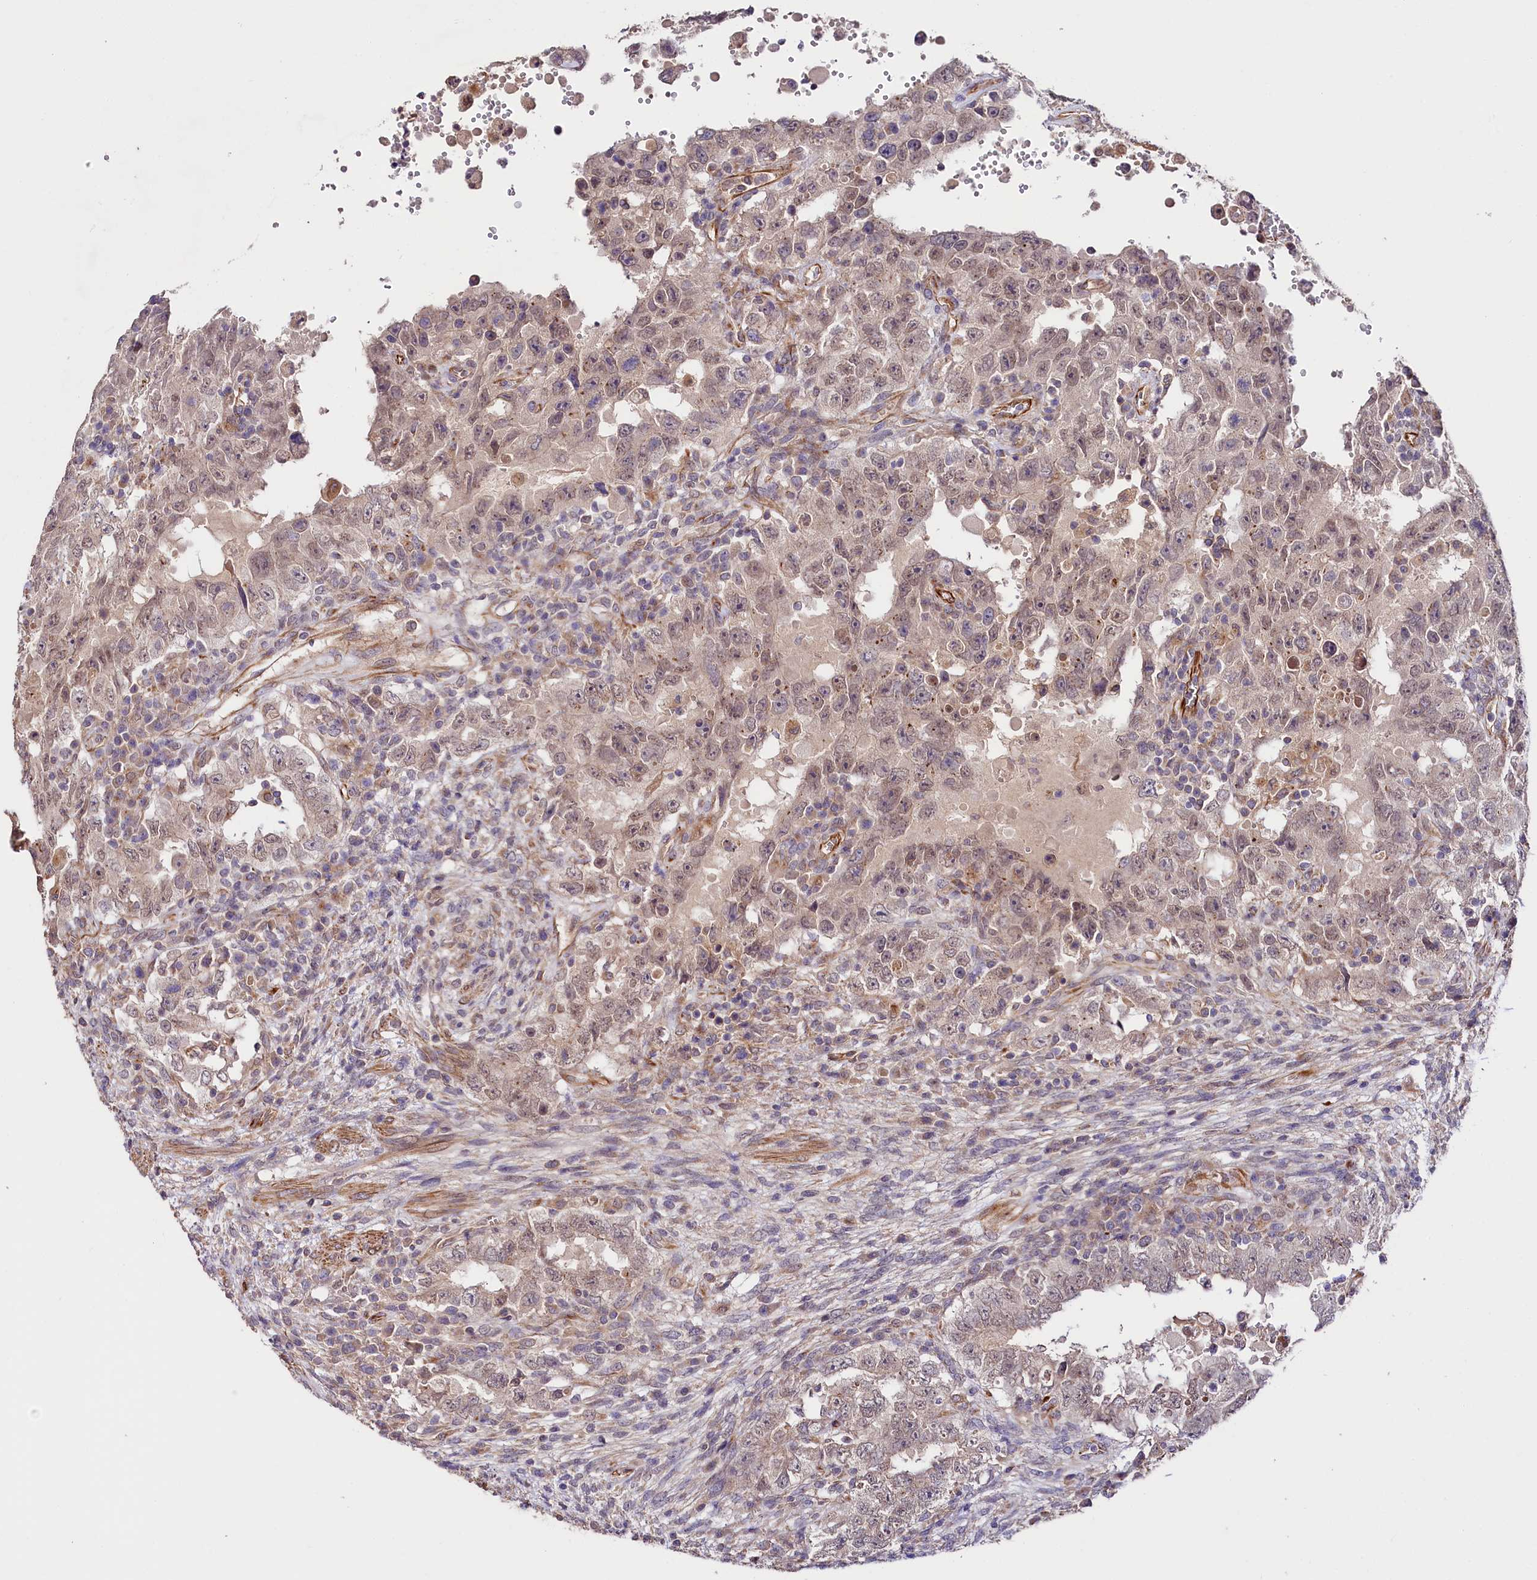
{"staining": {"intensity": "weak", "quantity": "25%-75%", "location": "nuclear"}, "tissue": "testis cancer", "cell_type": "Tumor cells", "image_type": "cancer", "snomed": [{"axis": "morphology", "description": "Carcinoma, Embryonal, NOS"}, {"axis": "topography", "description": "Testis"}], "caption": "About 25%-75% of tumor cells in human testis embryonal carcinoma reveal weak nuclear protein positivity as visualized by brown immunohistochemical staining.", "gene": "TTC12", "patient": {"sex": "male", "age": 26}}